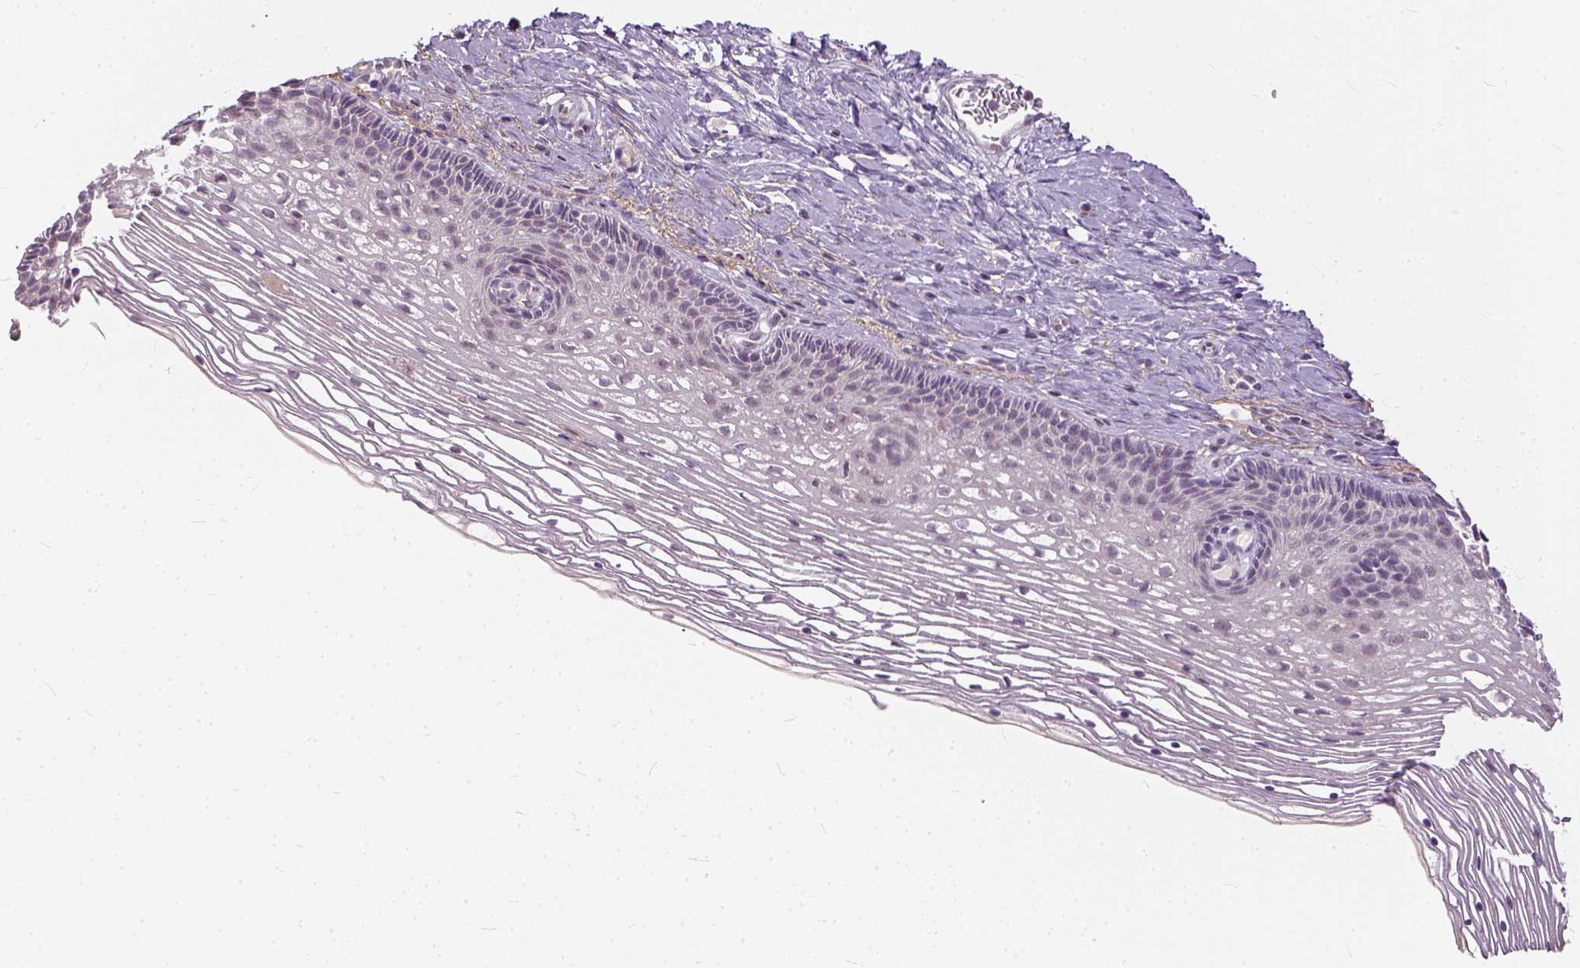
{"staining": {"intensity": "negative", "quantity": "none", "location": "none"}, "tissue": "cervix", "cell_type": "Glandular cells", "image_type": "normal", "snomed": [{"axis": "morphology", "description": "Normal tissue, NOS"}, {"axis": "topography", "description": "Cervix"}], "caption": "This is an IHC histopathology image of unremarkable human cervix. There is no expression in glandular cells.", "gene": "ANO2", "patient": {"sex": "female", "age": 34}}